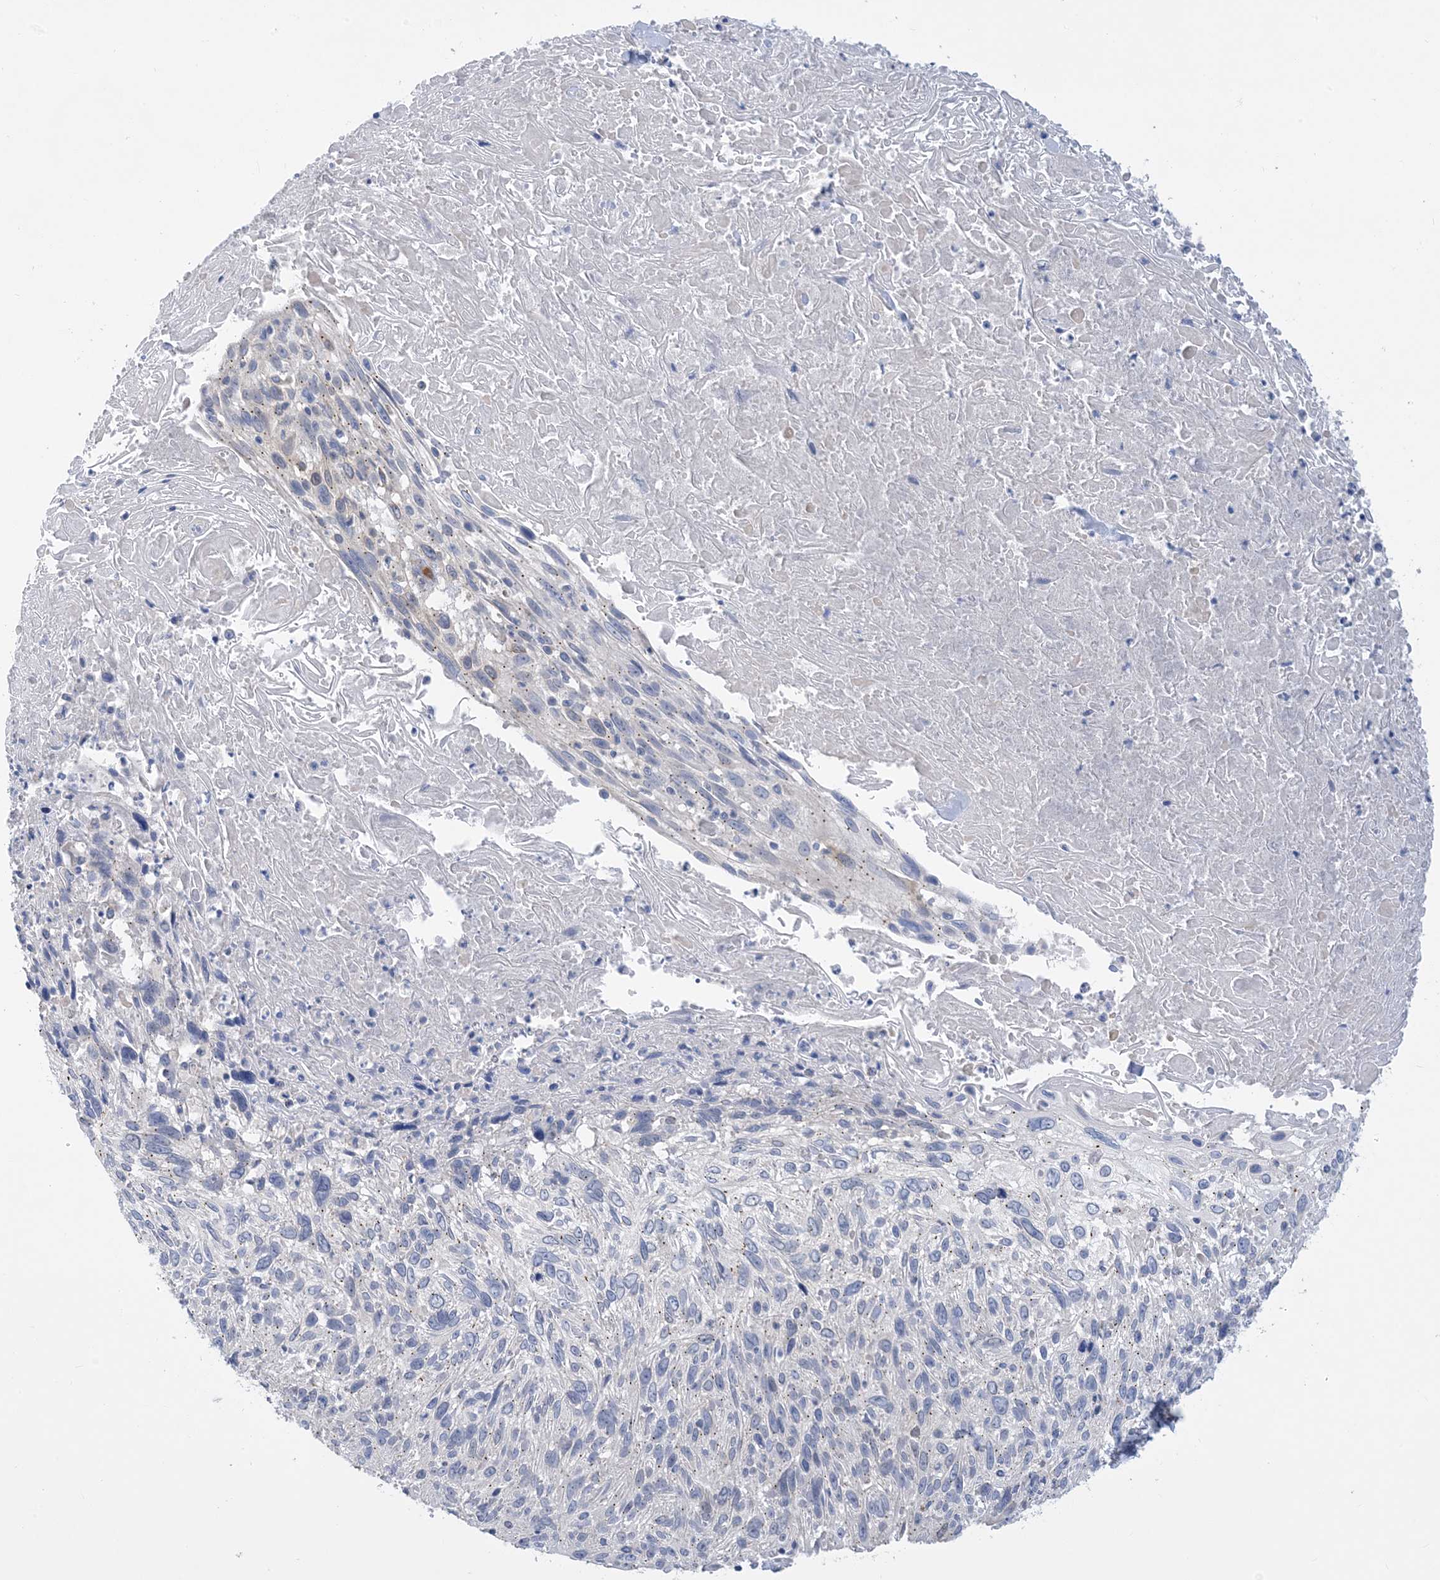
{"staining": {"intensity": "negative", "quantity": "none", "location": "none"}, "tissue": "cervical cancer", "cell_type": "Tumor cells", "image_type": "cancer", "snomed": [{"axis": "morphology", "description": "Squamous cell carcinoma, NOS"}, {"axis": "topography", "description": "Cervix"}], "caption": "This is a image of IHC staining of cervical cancer (squamous cell carcinoma), which shows no expression in tumor cells. Nuclei are stained in blue.", "gene": "RBMS3", "patient": {"sex": "female", "age": 51}}